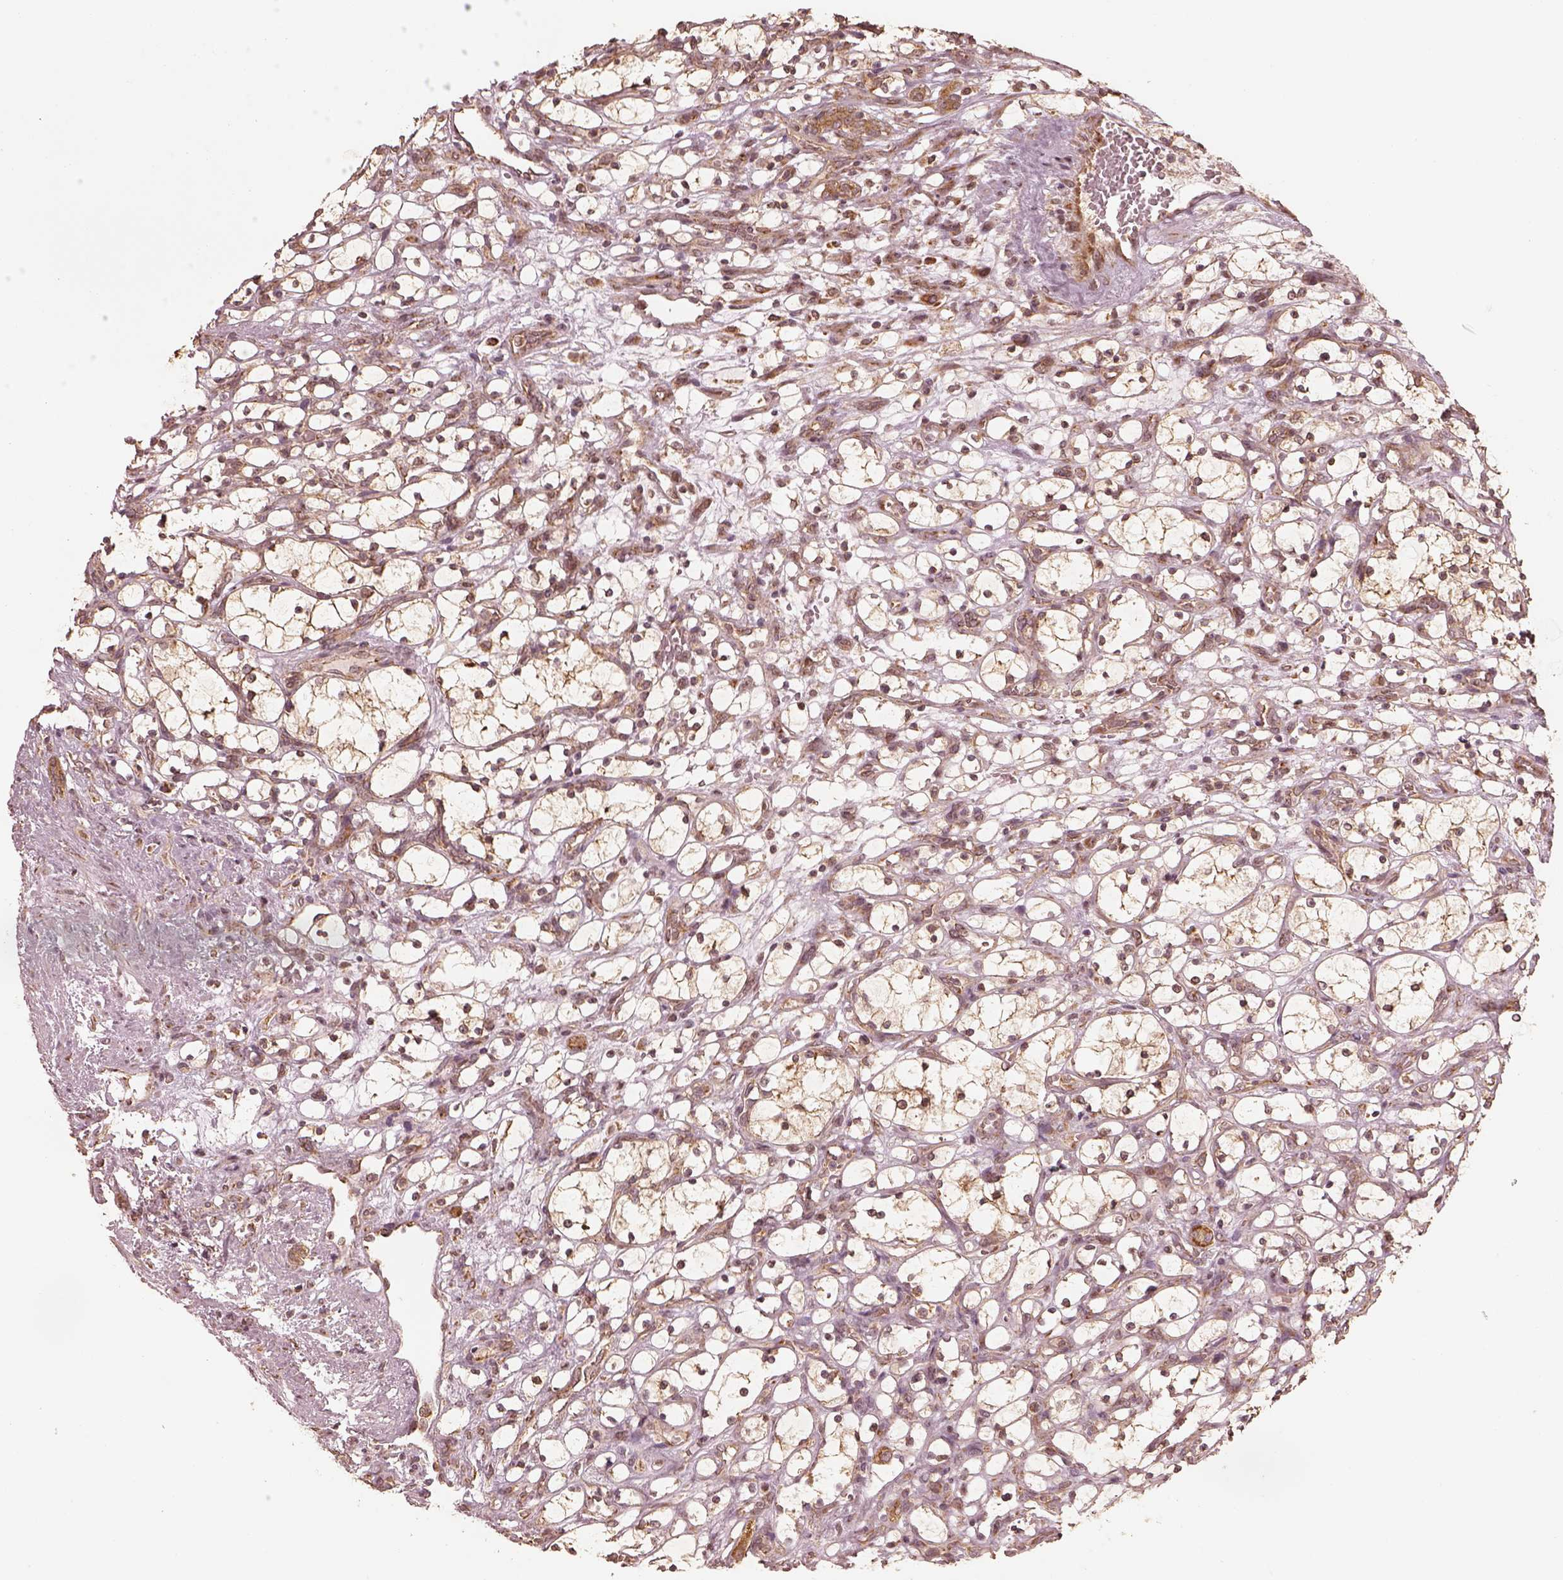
{"staining": {"intensity": "moderate", "quantity": ">75%", "location": "cytoplasmic/membranous"}, "tissue": "renal cancer", "cell_type": "Tumor cells", "image_type": "cancer", "snomed": [{"axis": "morphology", "description": "Adenocarcinoma, NOS"}, {"axis": "topography", "description": "Kidney"}], "caption": "Immunohistochemical staining of renal cancer demonstrates medium levels of moderate cytoplasmic/membranous staining in about >75% of tumor cells.", "gene": "DNAJC25", "patient": {"sex": "female", "age": 69}}